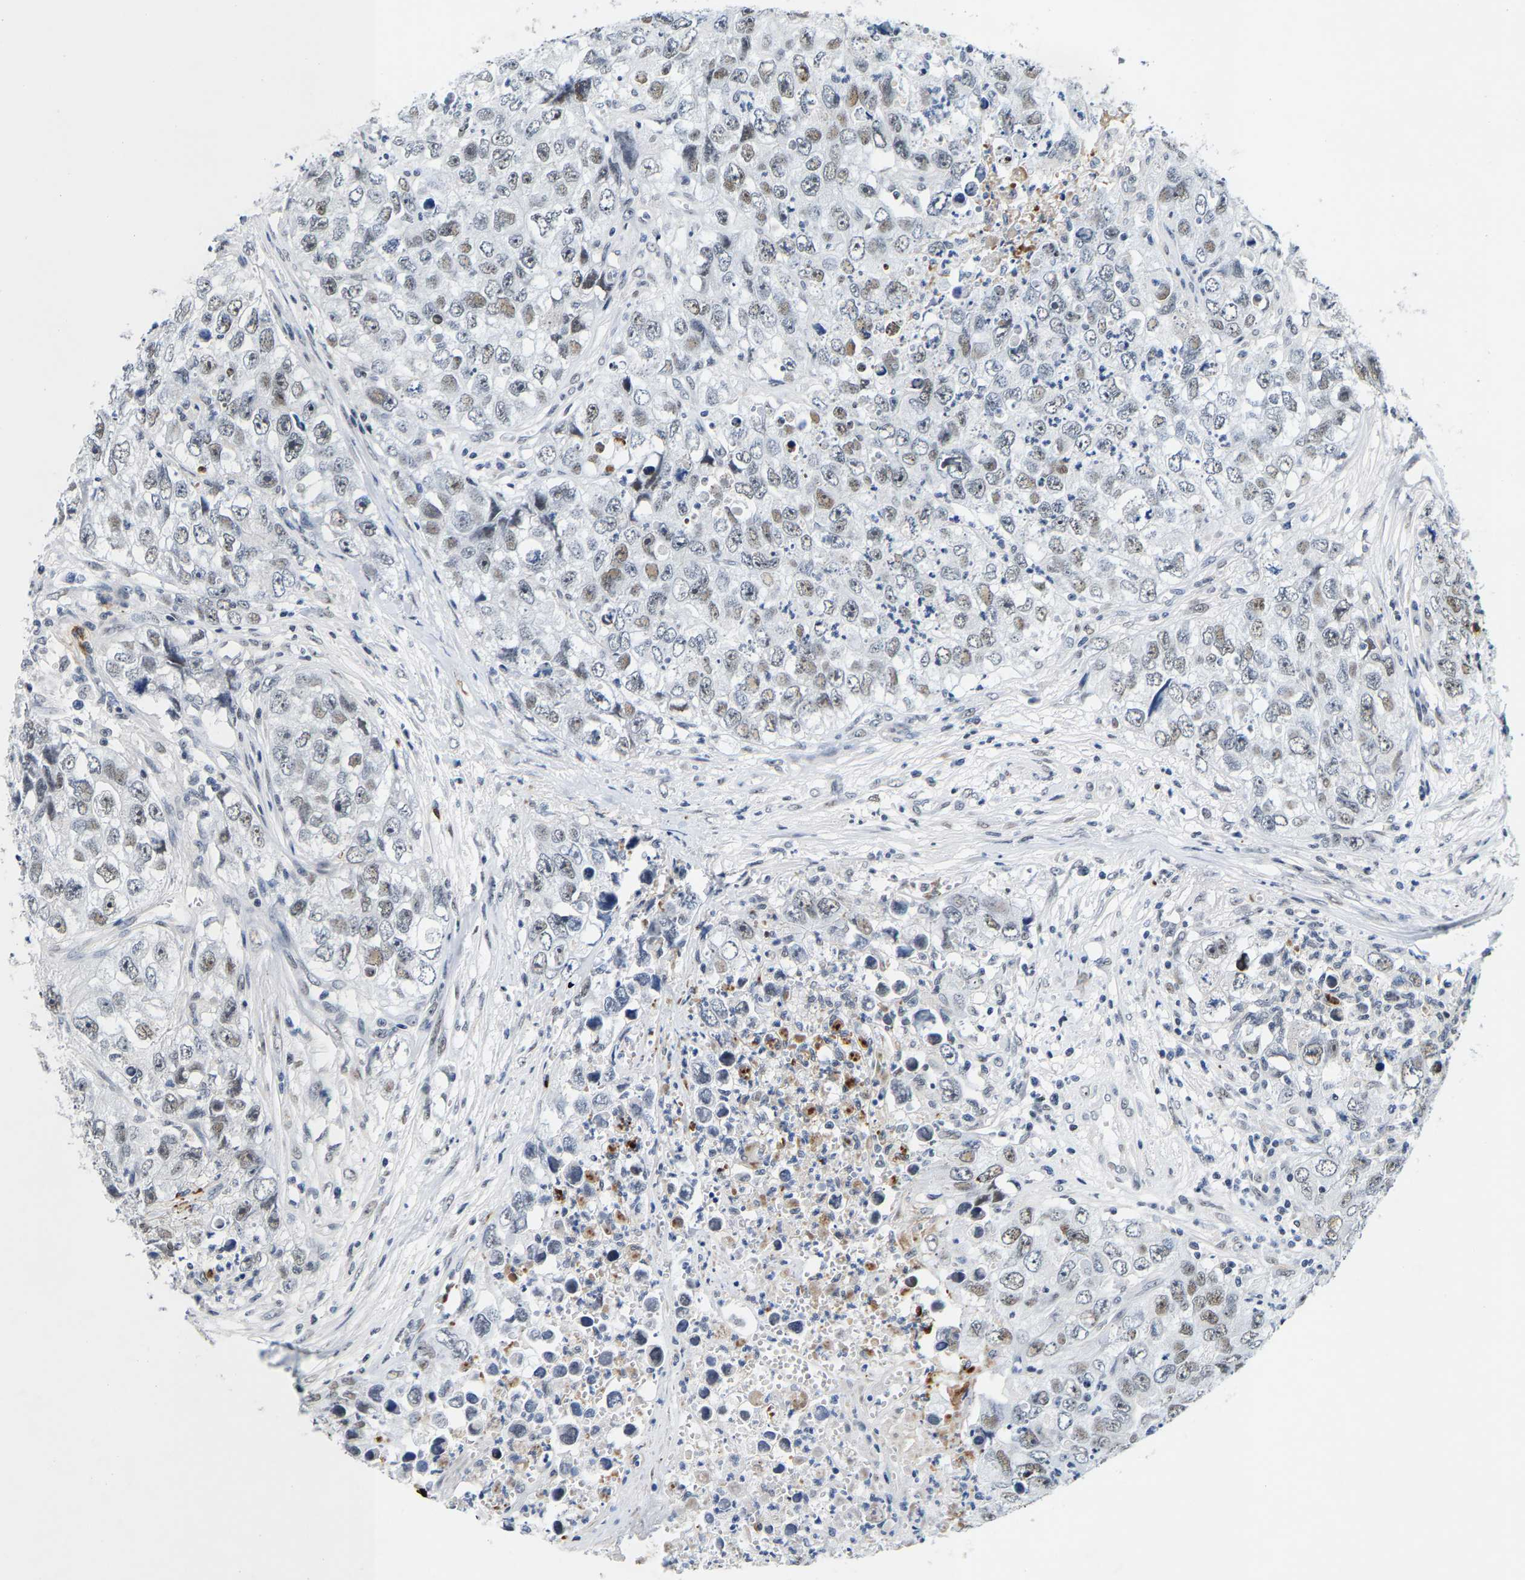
{"staining": {"intensity": "weak", "quantity": "25%-75%", "location": "nuclear"}, "tissue": "testis cancer", "cell_type": "Tumor cells", "image_type": "cancer", "snomed": [{"axis": "morphology", "description": "Seminoma, NOS"}, {"axis": "morphology", "description": "Carcinoma, Embryonal, NOS"}, {"axis": "topography", "description": "Testis"}], "caption": "IHC (DAB) staining of testis embryonal carcinoma demonstrates weak nuclear protein expression in approximately 25%-75% of tumor cells.", "gene": "SETD1B", "patient": {"sex": "male", "age": 43}}